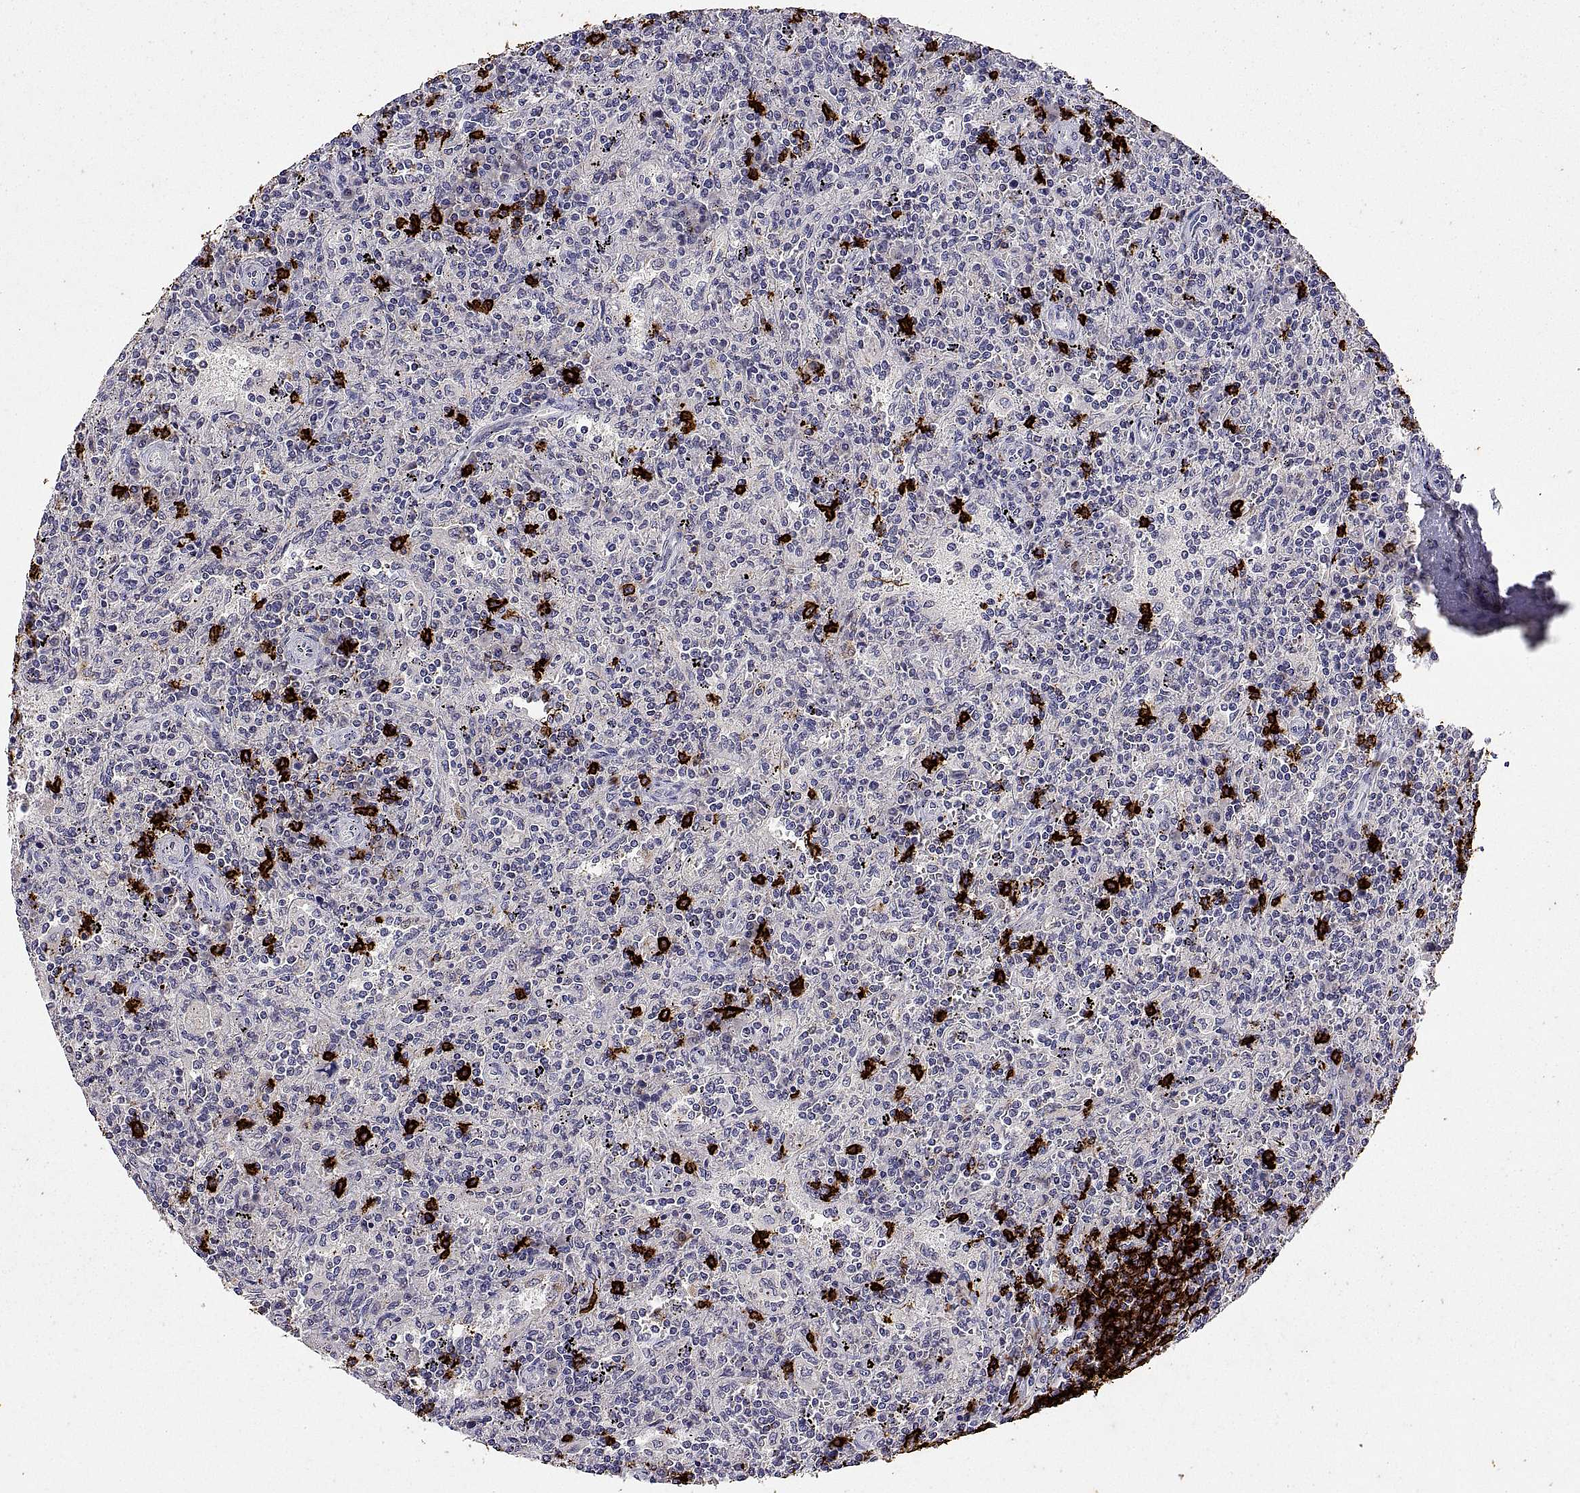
{"staining": {"intensity": "strong", "quantity": "<25%", "location": "cytoplasmic/membranous"}, "tissue": "lymphoma", "cell_type": "Tumor cells", "image_type": "cancer", "snomed": [{"axis": "morphology", "description": "Malignant lymphoma, non-Hodgkin's type, Low grade"}, {"axis": "topography", "description": "Spleen"}], "caption": "IHC of malignant lymphoma, non-Hodgkin's type (low-grade) displays medium levels of strong cytoplasmic/membranous staining in about <25% of tumor cells.", "gene": "MS4A1", "patient": {"sex": "male", "age": 62}}